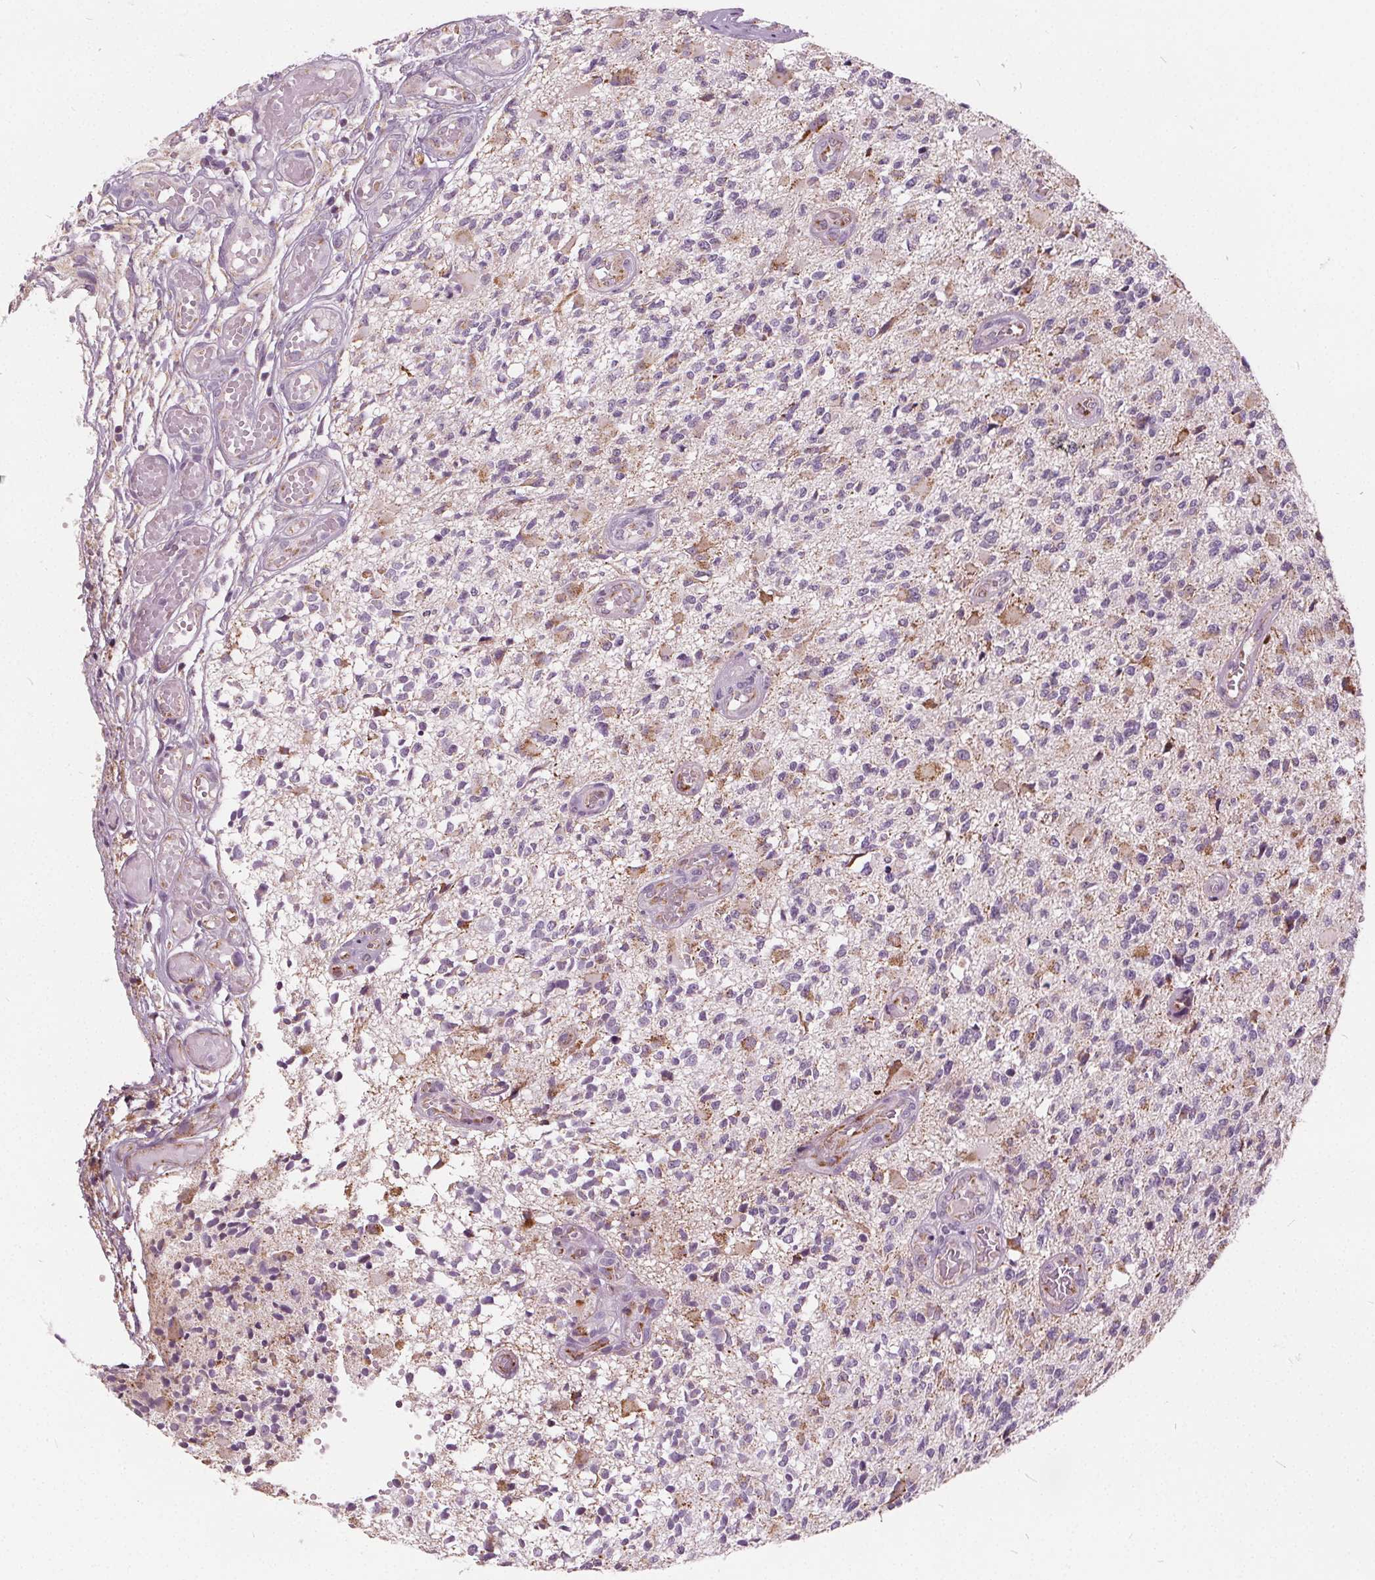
{"staining": {"intensity": "negative", "quantity": "none", "location": "none"}, "tissue": "glioma", "cell_type": "Tumor cells", "image_type": "cancer", "snomed": [{"axis": "morphology", "description": "Glioma, malignant, High grade"}, {"axis": "topography", "description": "Brain"}], "caption": "DAB immunohistochemical staining of high-grade glioma (malignant) reveals no significant expression in tumor cells.", "gene": "ECI2", "patient": {"sex": "female", "age": 63}}